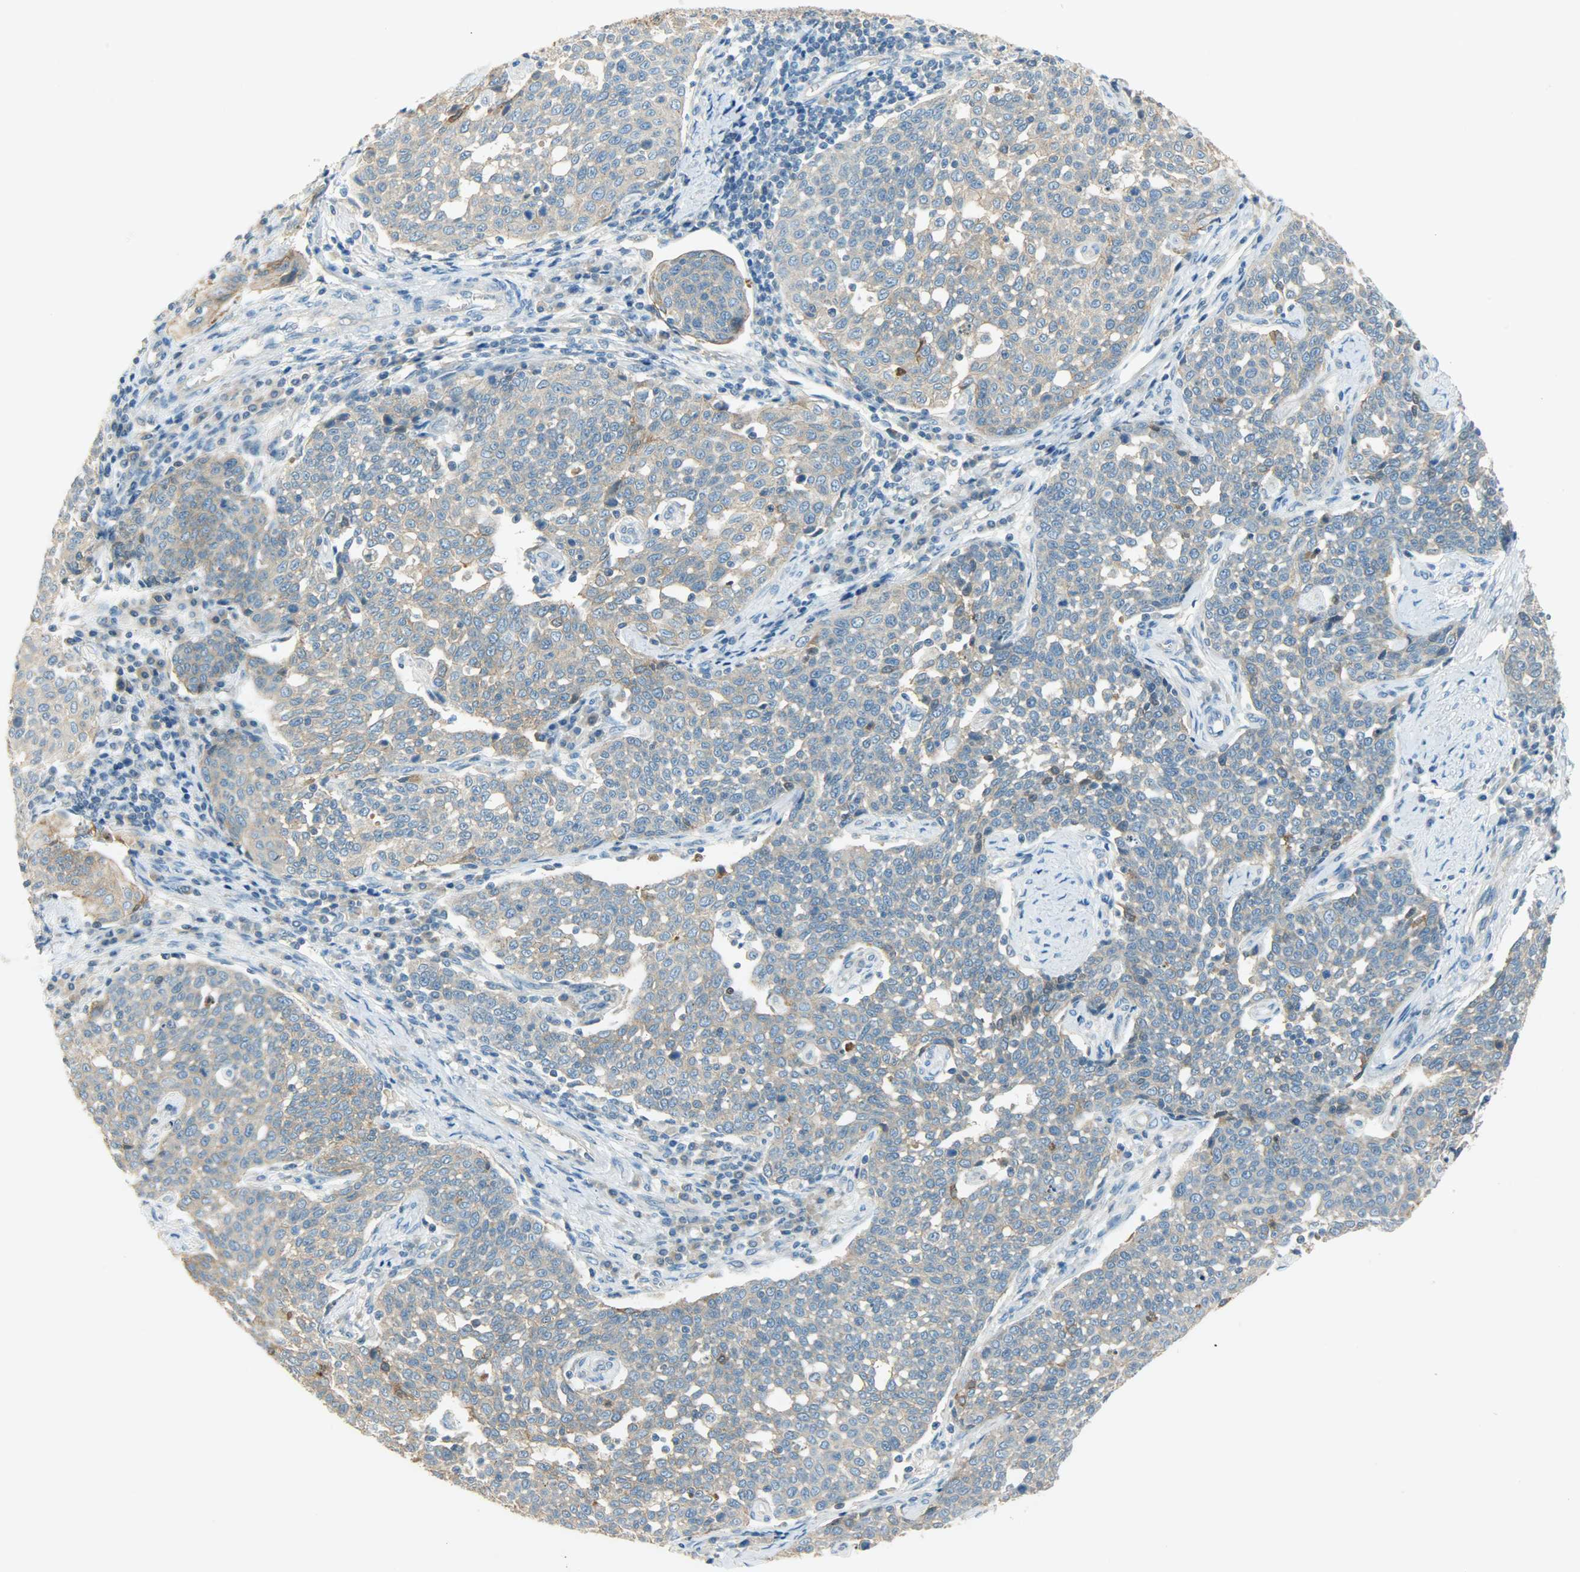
{"staining": {"intensity": "moderate", "quantity": ">75%", "location": "cytoplasmic/membranous"}, "tissue": "cervical cancer", "cell_type": "Tumor cells", "image_type": "cancer", "snomed": [{"axis": "morphology", "description": "Squamous cell carcinoma, NOS"}, {"axis": "topography", "description": "Cervix"}], "caption": "About >75% of tumor cells in squamous cell carcinoma (cervical) show moderate cytoplasmic/membranous protein expression as visualized by brown immunohistochemical staining.", "gene": "DSG2", "patient": {"sex": "female", "age": 34}}